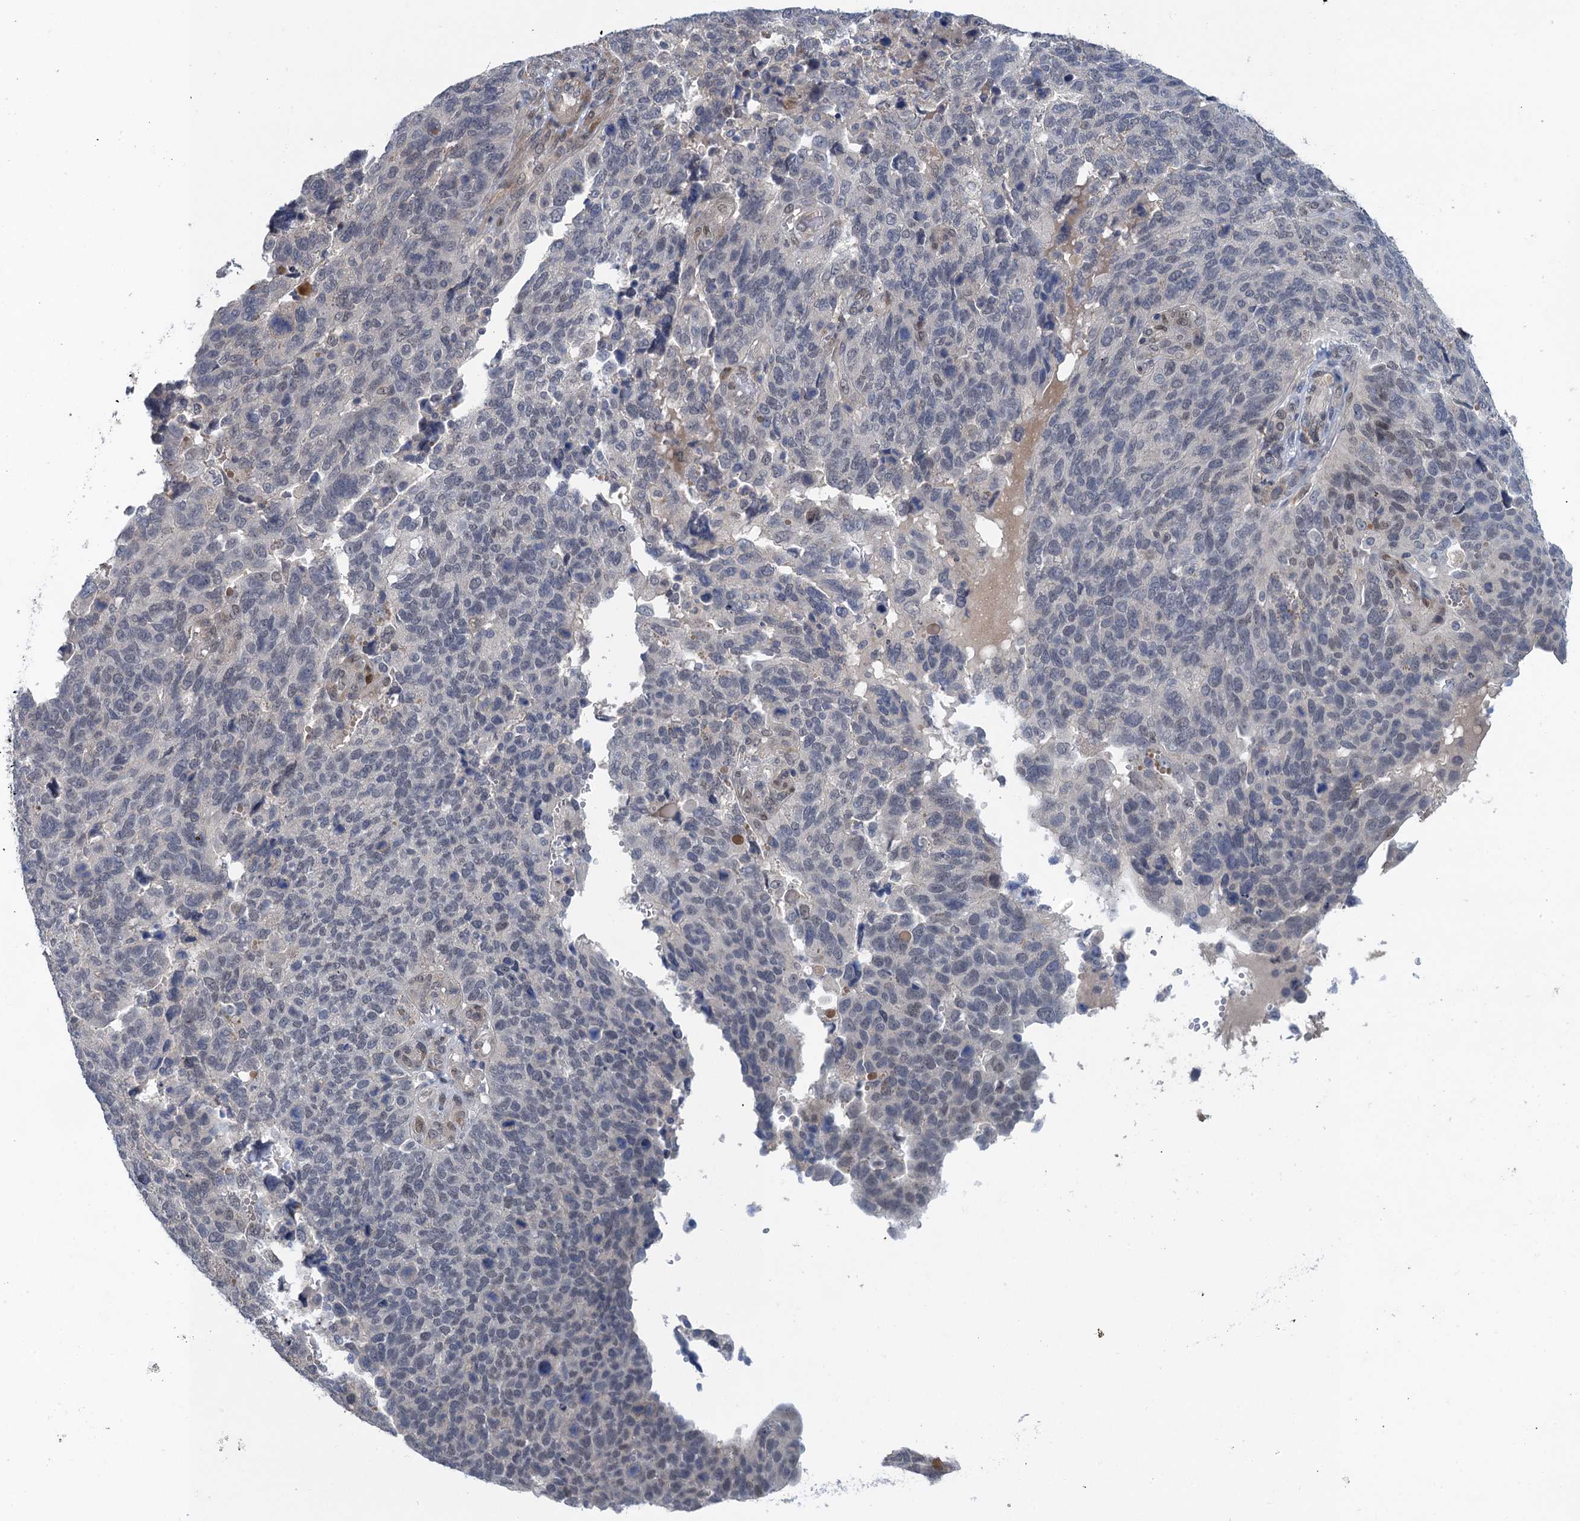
{"staining": {"intensity": "negative", "quantity": "none", "location": "none"}, "tissue": "endometrial cancer", "cell_type": "Tumor cells", "image_type": "cancer", "snomed": [{"axis": "morphology", "description": "Adenocarcinoma, NOS"}, {"axis": "topography", "description": "Endometrium"}], "caption": "There is no significant expression in tumor cells of endometrial adenocarcinoma.", "gene": "MRFAP1", "patient": {"sex": "female", "age": 66}}